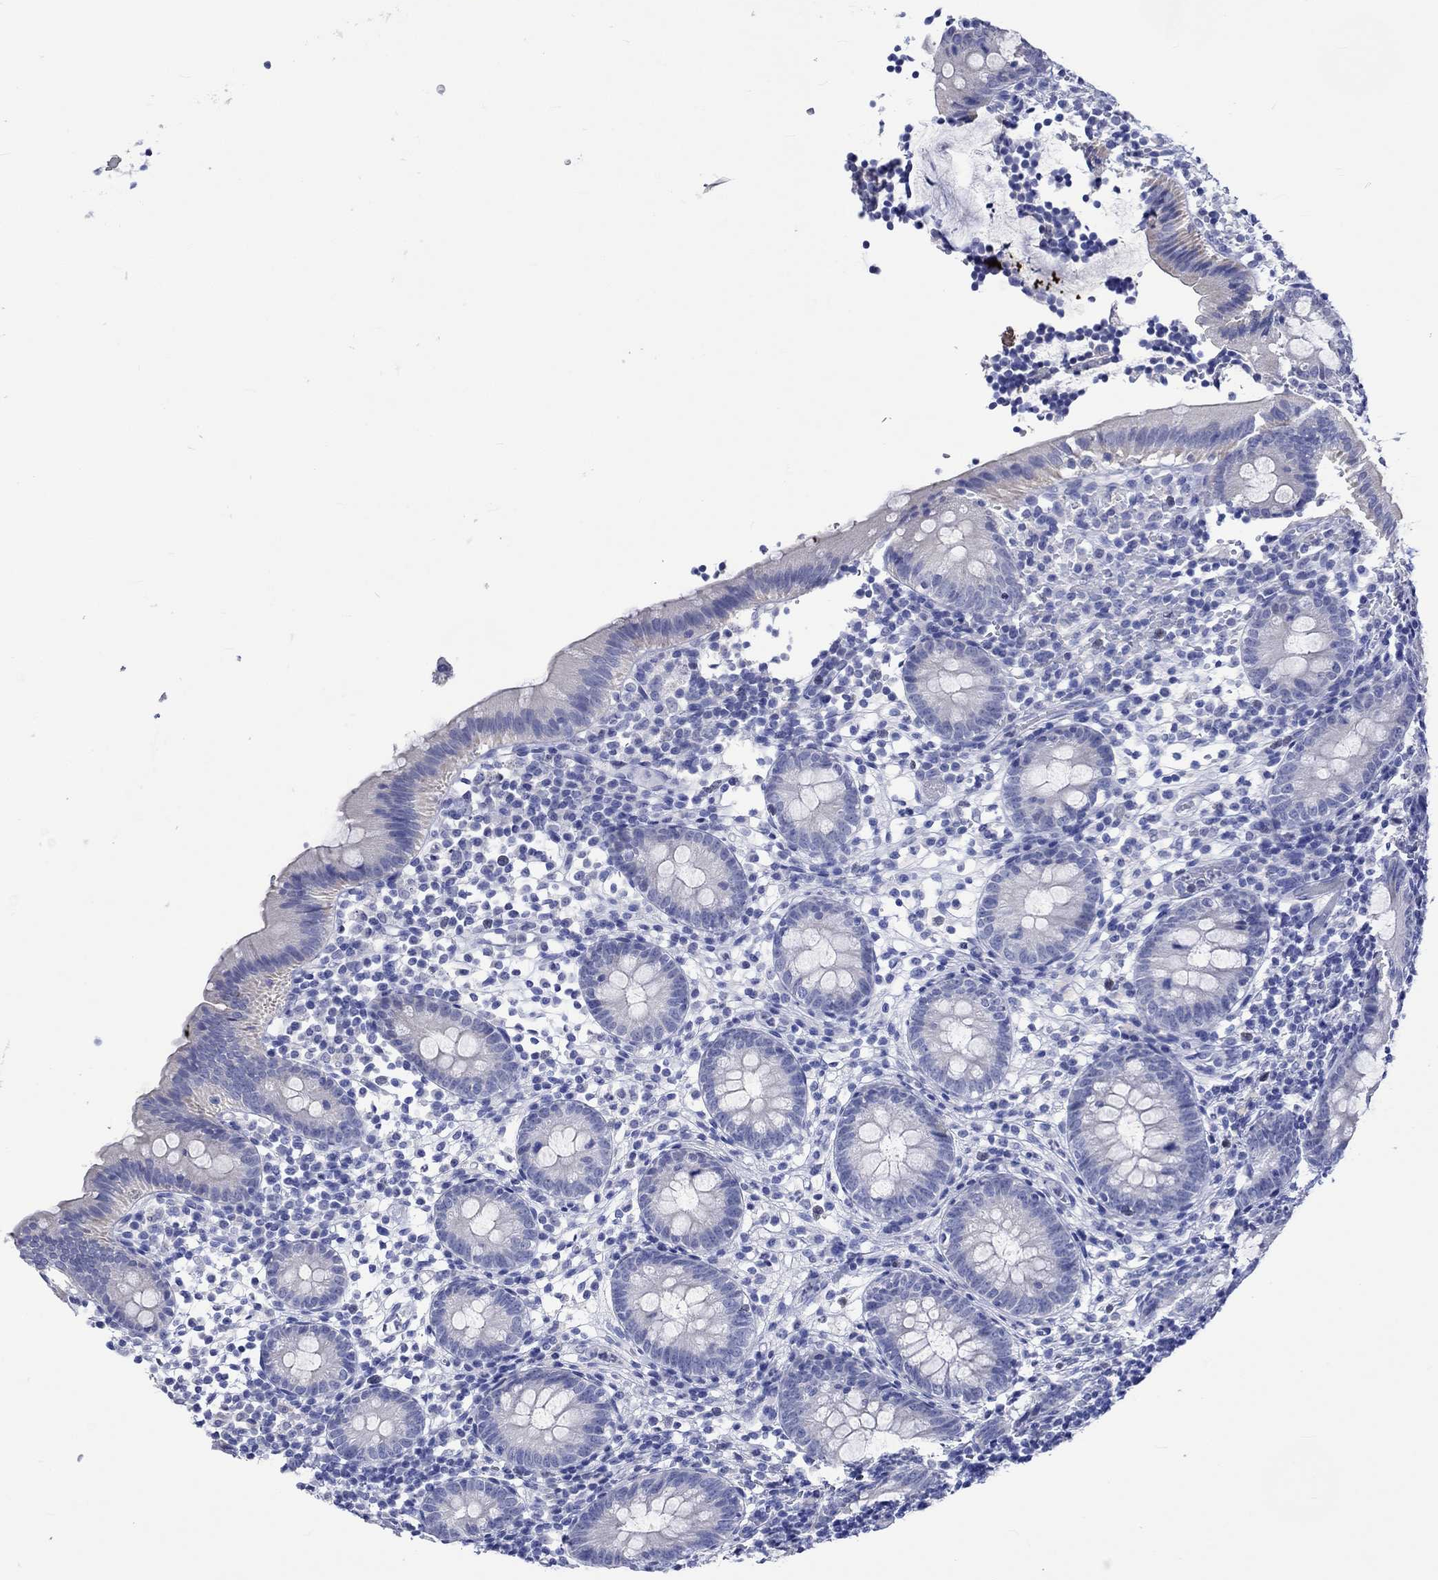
{"staining": {"intensity": "negative", "quantity": "none", "location": "none"}, "tissue": "appendix", "cell_type": "Glandular cells", "image_type": "normal", "snomed": [{"axis": "morphology", "description": "Normal tissue, NOS"}, {"axis": "topography", "description": "Appendix"}], "caption": "This is an IHC photomicrograph of benign appendix. There is no expression in glandular cells.", "gene": "KLHL35", "patient": {"sex": "female", "age": 40}}